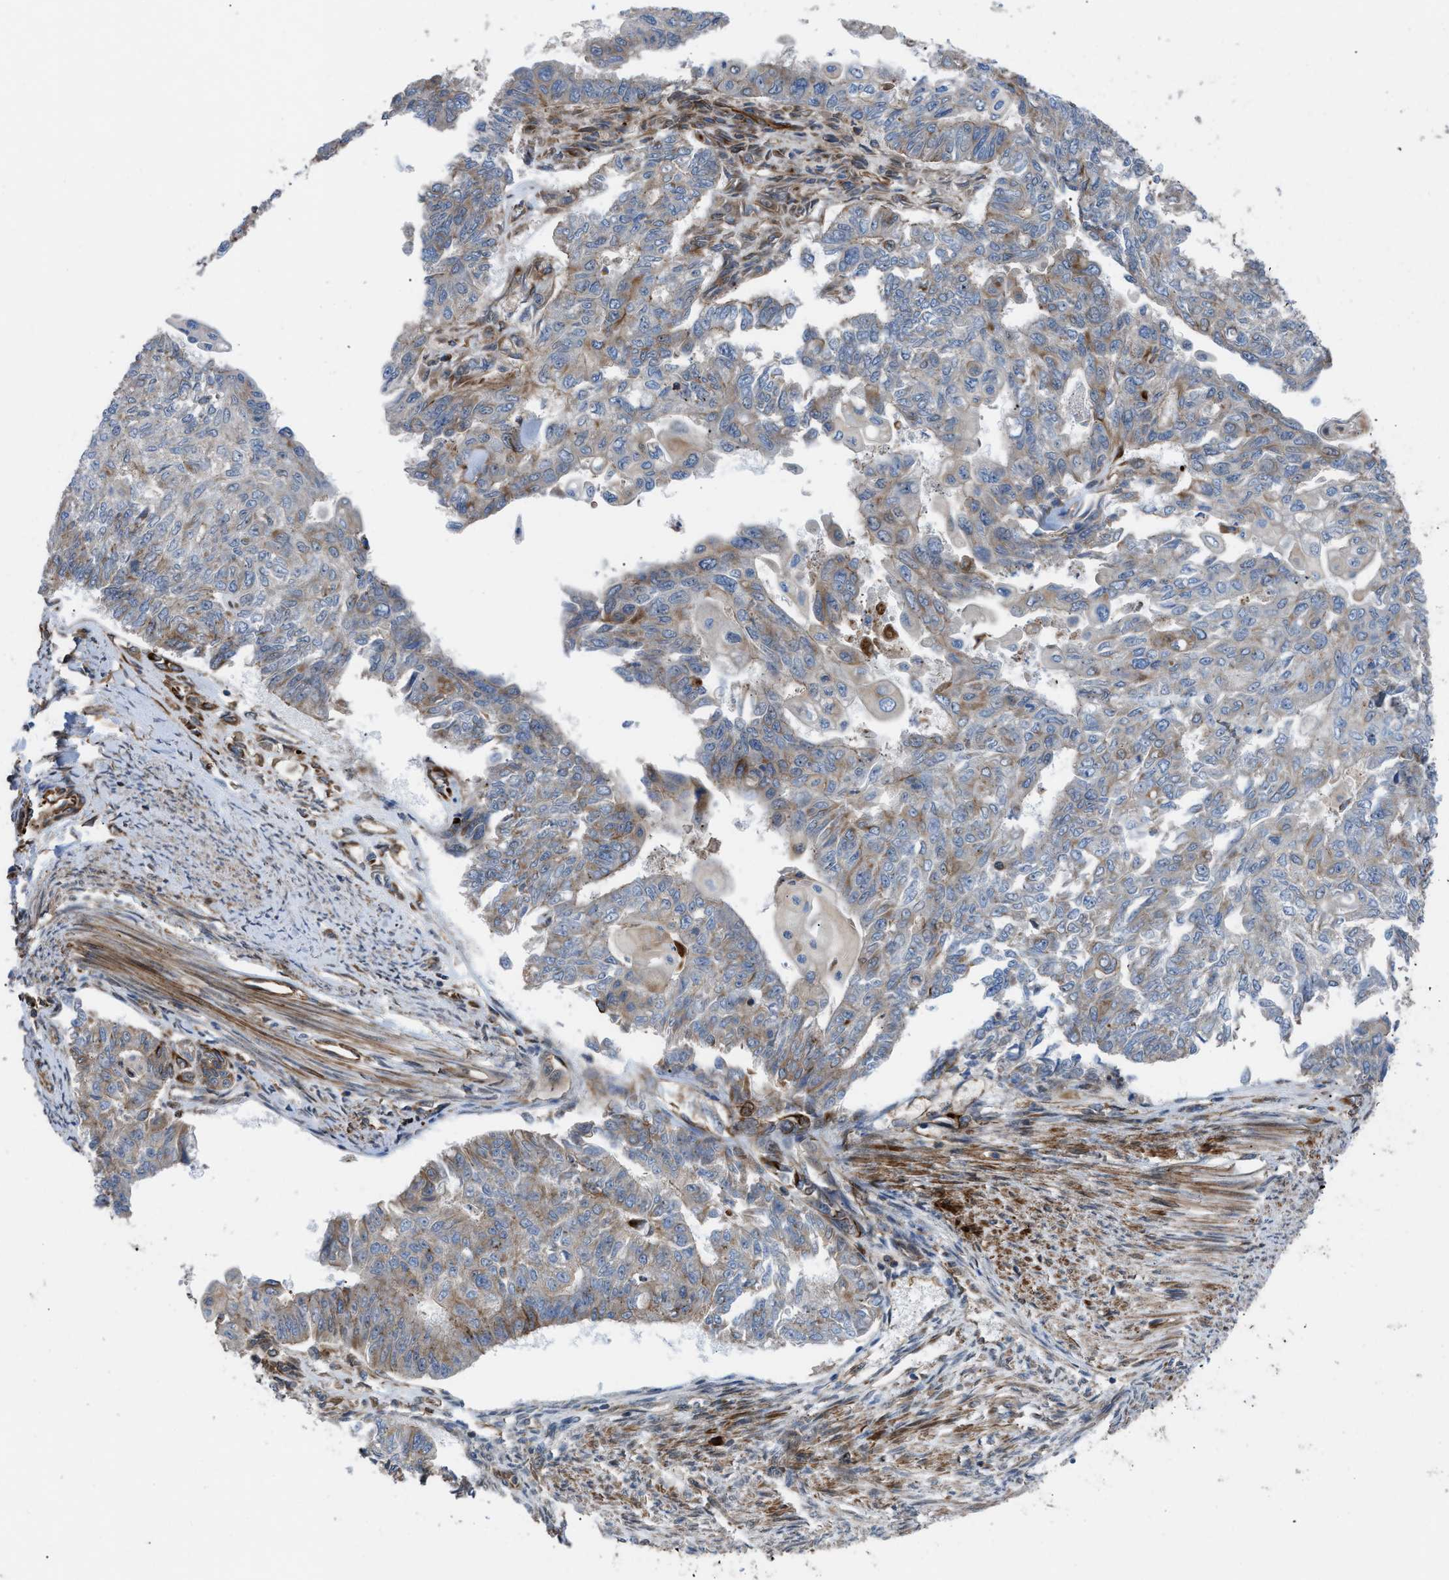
{"staining": {"intensity": "moderate", "quantity": "25%-75%", "location": "cytoplasmic/membranous"}, "tissue": "endometrial cancer", "cell_type": "Tumor cells", "image_type": "cancer", "snomed": [{"axis": "morphology", "description": "Adenocarcinoma, NOS"}, {"axis": "topography", "description": "Endometrium"}], "caption": "This photomicrograph reveals immunohistochemistry staining of endometrial cancer, with medium moderate cytoplasmic/membranous staining in about 25%-75% of tumor cells.", "gene": "PTPRE", "patient": {"sex": "female", "age": 32}}